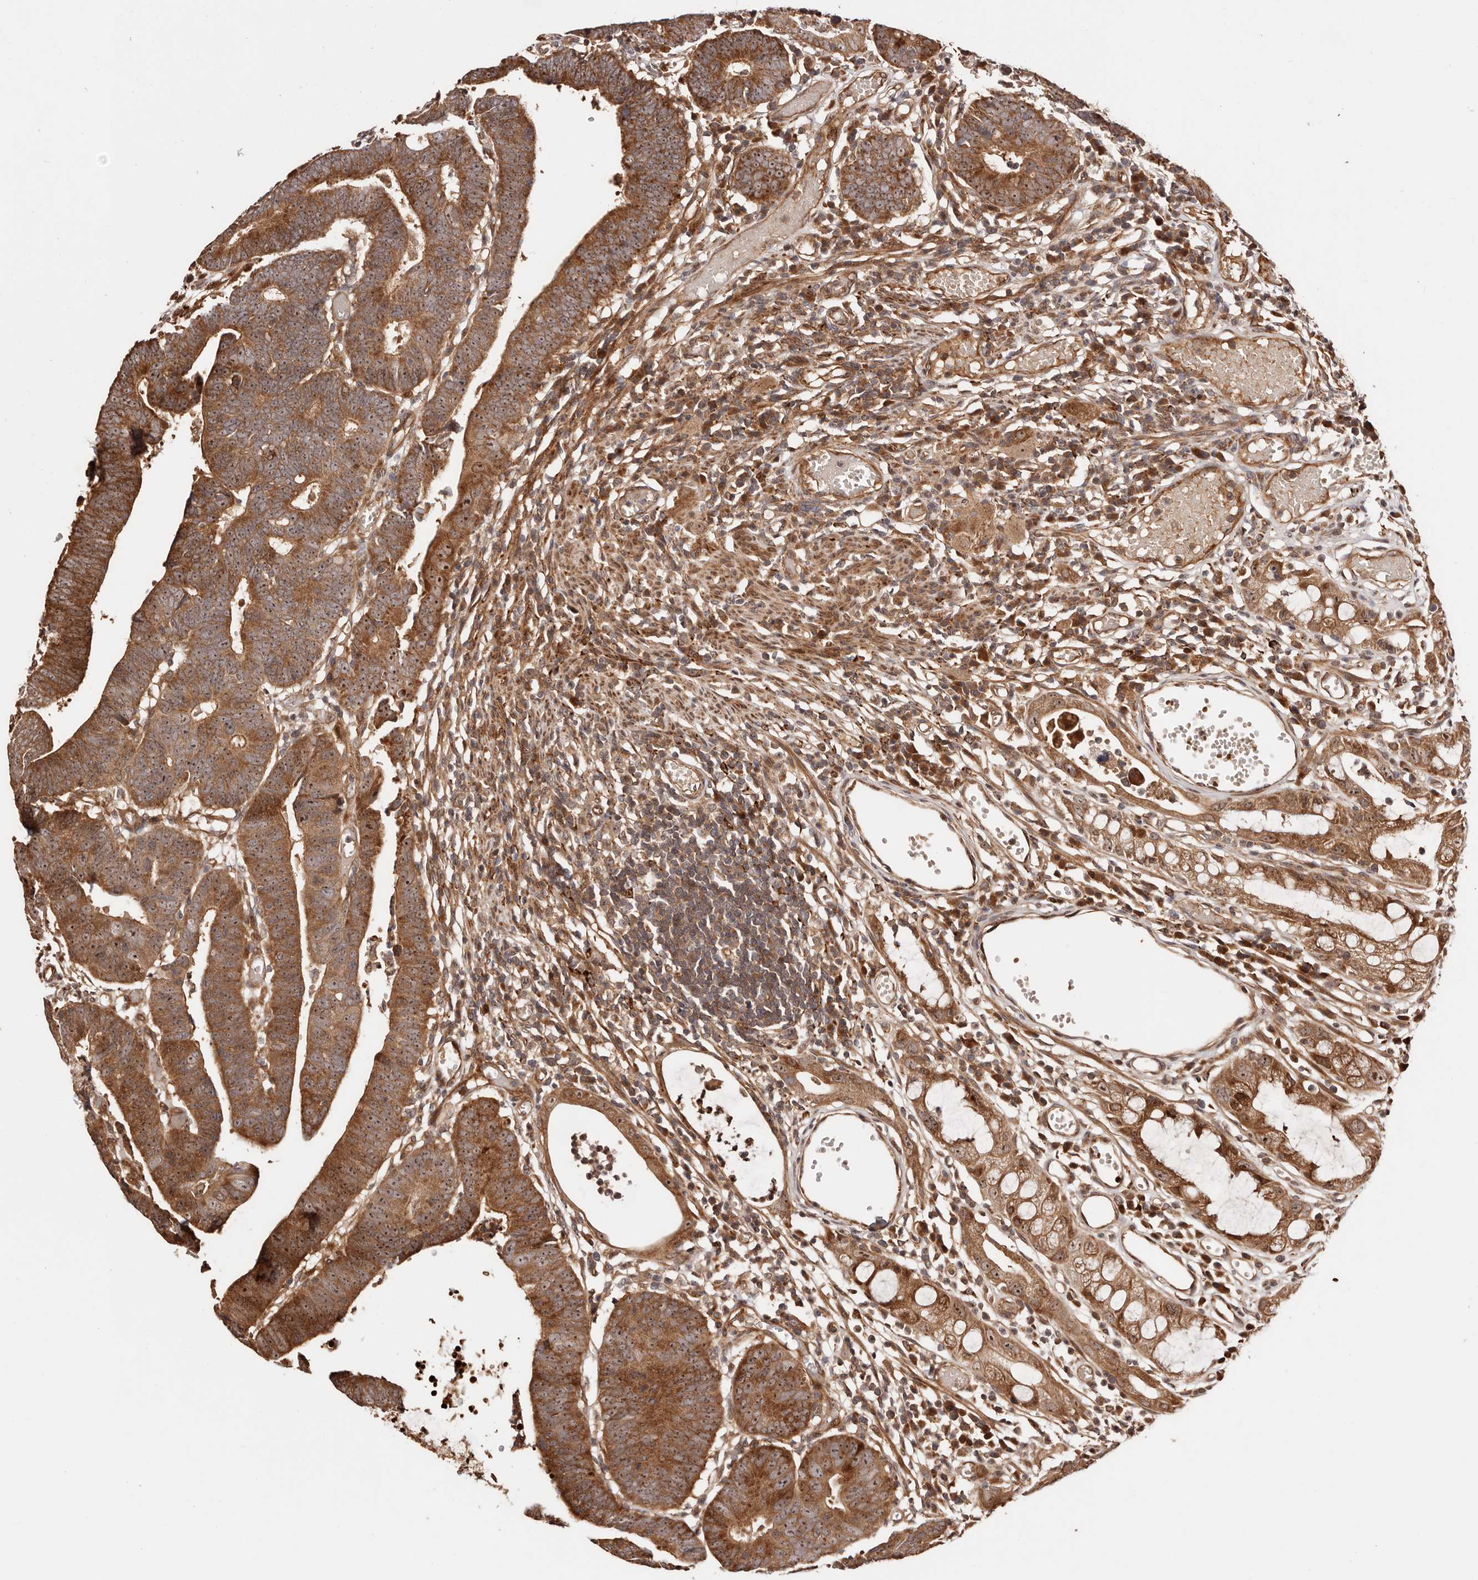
{"staining": {"intensity": "strong", "quantity": ">75%", "location": "cytoplasmic/membranous,nuclear"}, "tissue": "colorectal cancer", "cell_type": "Tumor cells", "image_type": "cancer", "snomed": [{"axis": "morphology", "description": "Adenocarcinoma, NOS"}, {"axis": "topography", "description": "Rectum"}], "caption": "Colorectal cancer stained with a protein marker demonstrates strong staining in tumor cells.", "gene": "PTPN22", "patient": {"sex": "female", "age": 65}}